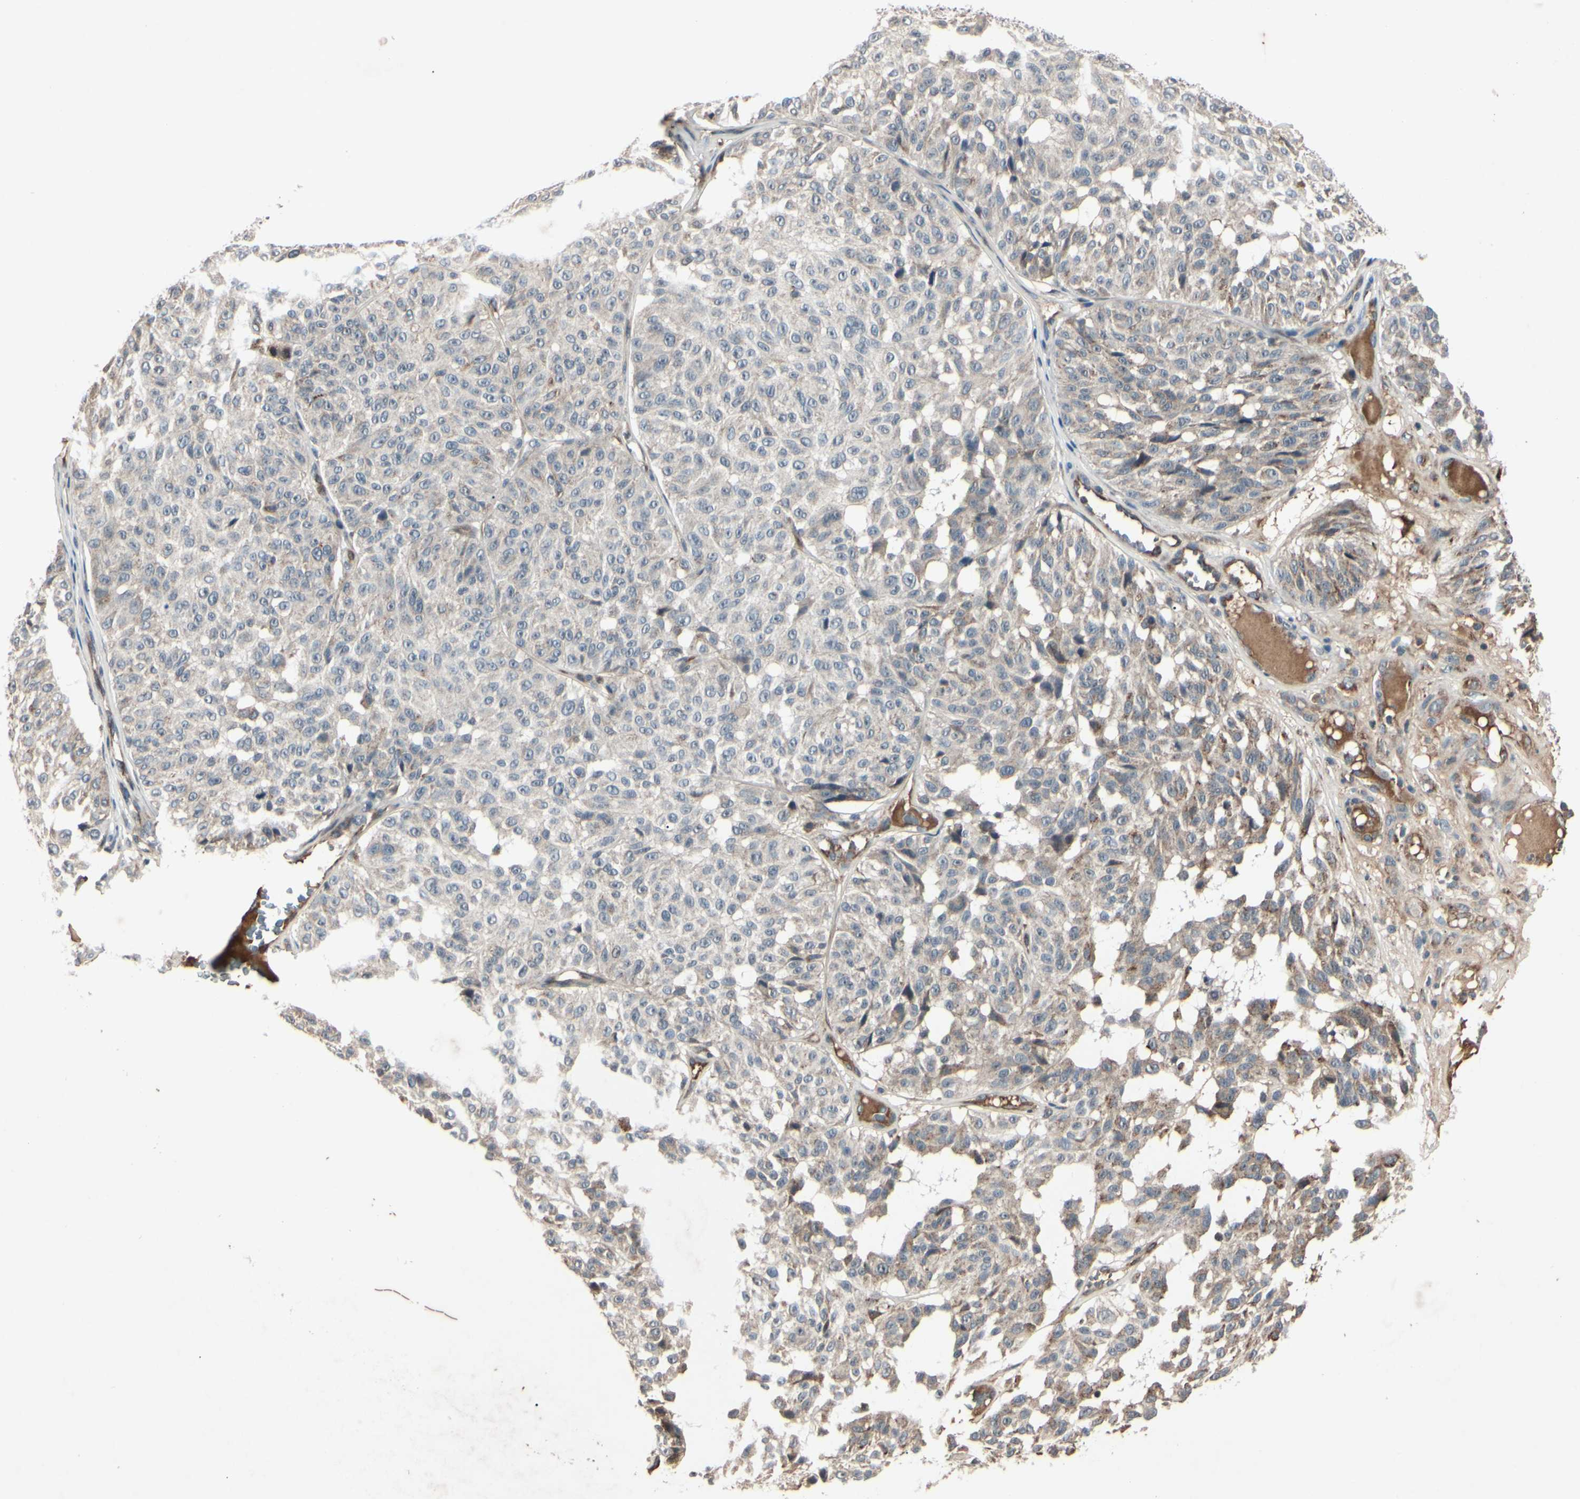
{"staining": {"intensity": "weak", "quantity": "25%-75%", "location": "cytoplasmic/membranous"}, "tissue": "melanoma", "cell_type": "Tumor cells", "image_type": "cancer", "snomed": [{"axis": "morphology", "description": "Malignant melanoma, NOS"}, {"axis": "topography", "description": "Skin"}], "caption": "A brown stain shows weak cytoplasmic/membranous positivity of a protein in human malignant melanoma tumor cells. The protein is stained brown, and the nuclei are stained in blue (DAB IHC with brightfield microscopy, high magnification).", "gene": "AEBP1", "patient": {"sex": "female", "age": 46}}